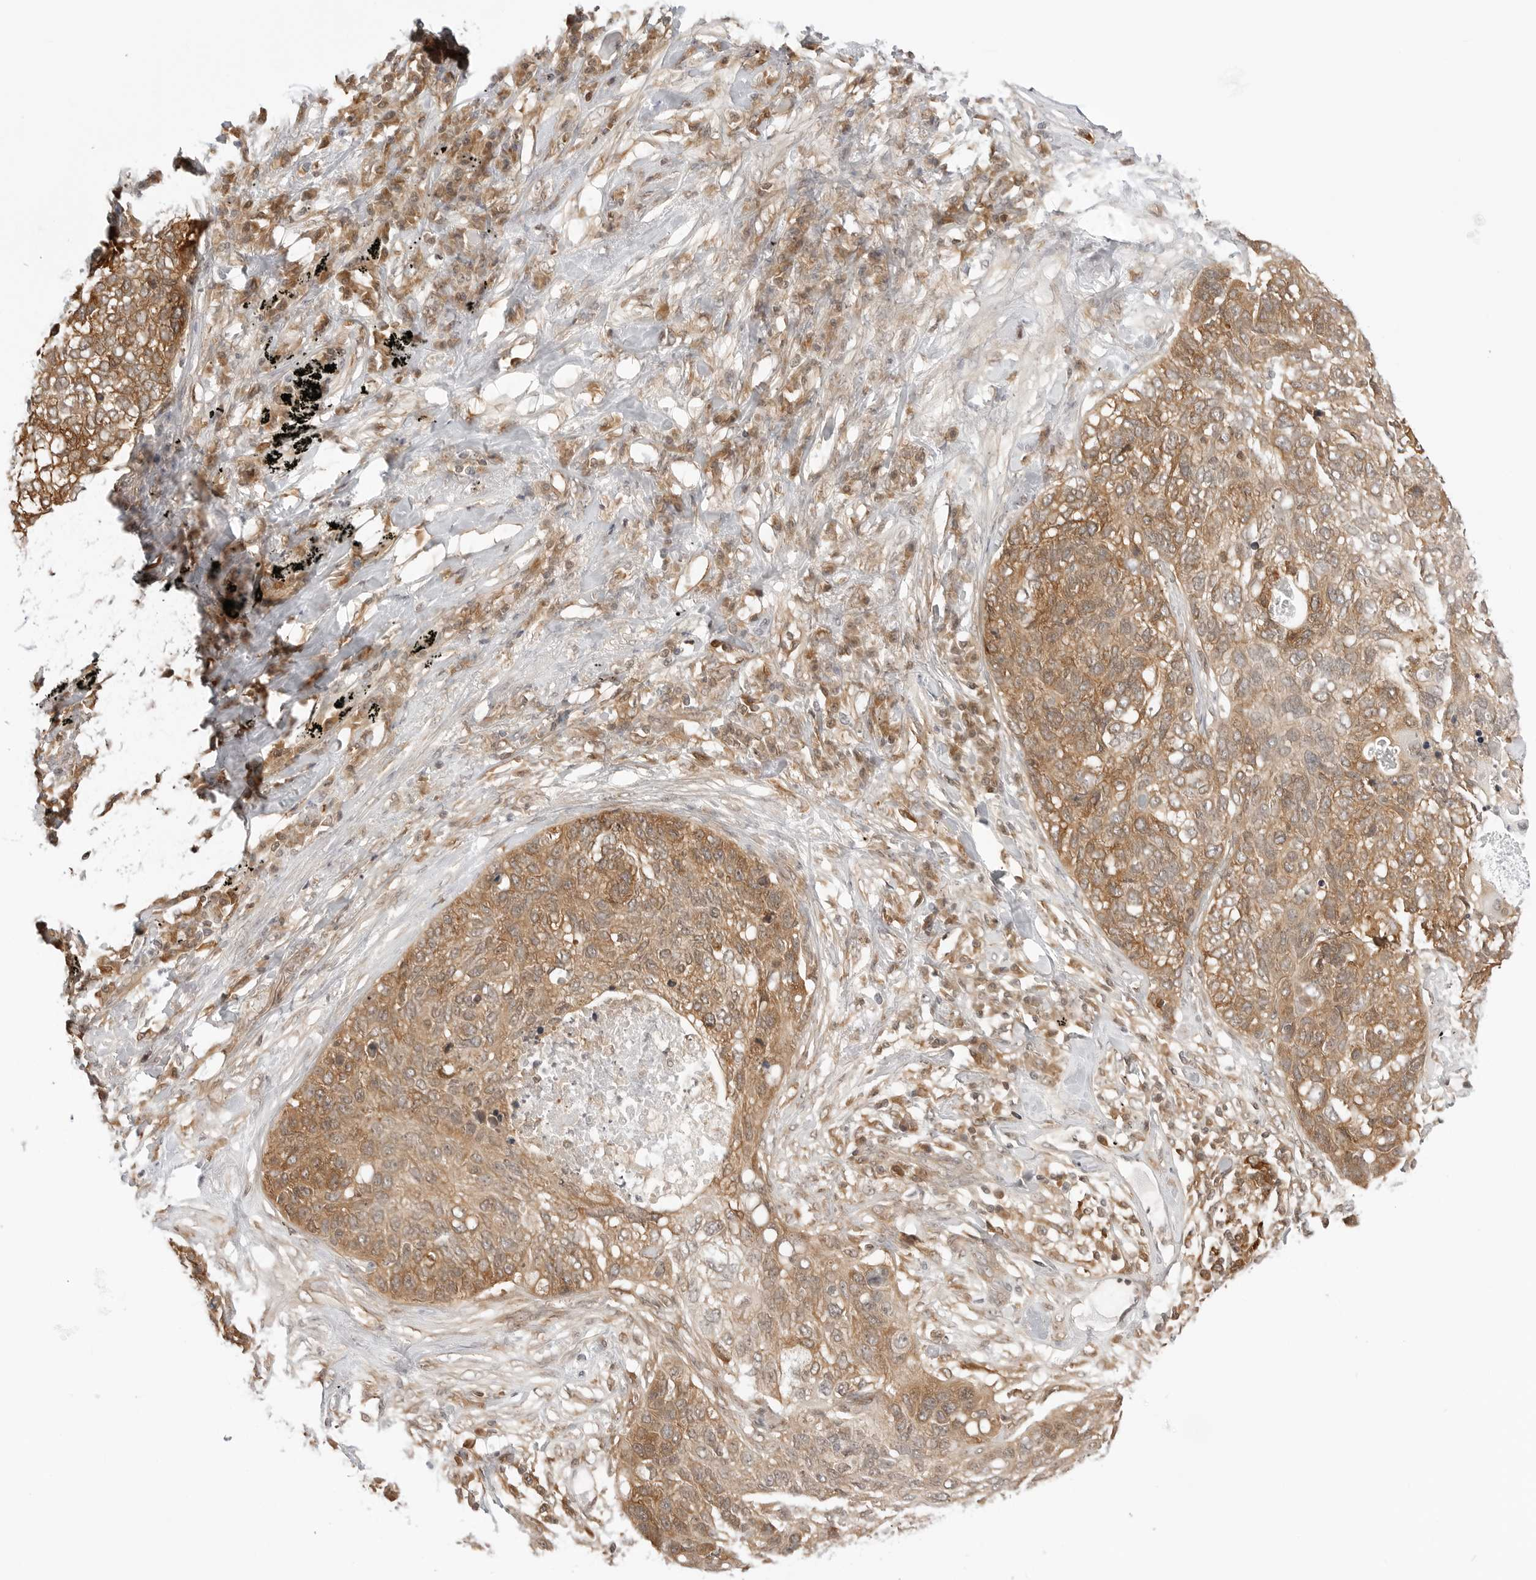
{"staining": {"intensity": "moderate", "quantity": ">75%", "location": "cytoplasmic/membranous"}, "tissue": "lung cancer", "cell_type": "Tumor cells", "image_type": "cancer", "snomed": [{"axis": "morphology", "description": "Squamous cell carcinoma, NOS"}, {"axis": "topography", "description": "Lung"}], "caption": "Immunohistochemical staining of lung squamous cell carcinoma displays medium levels of moderate cytoplasmic/membranous protein positivity in about >75% of tumor cells.", "gene": "NUDC", "patient": {"sex": "female", "age": 63}}